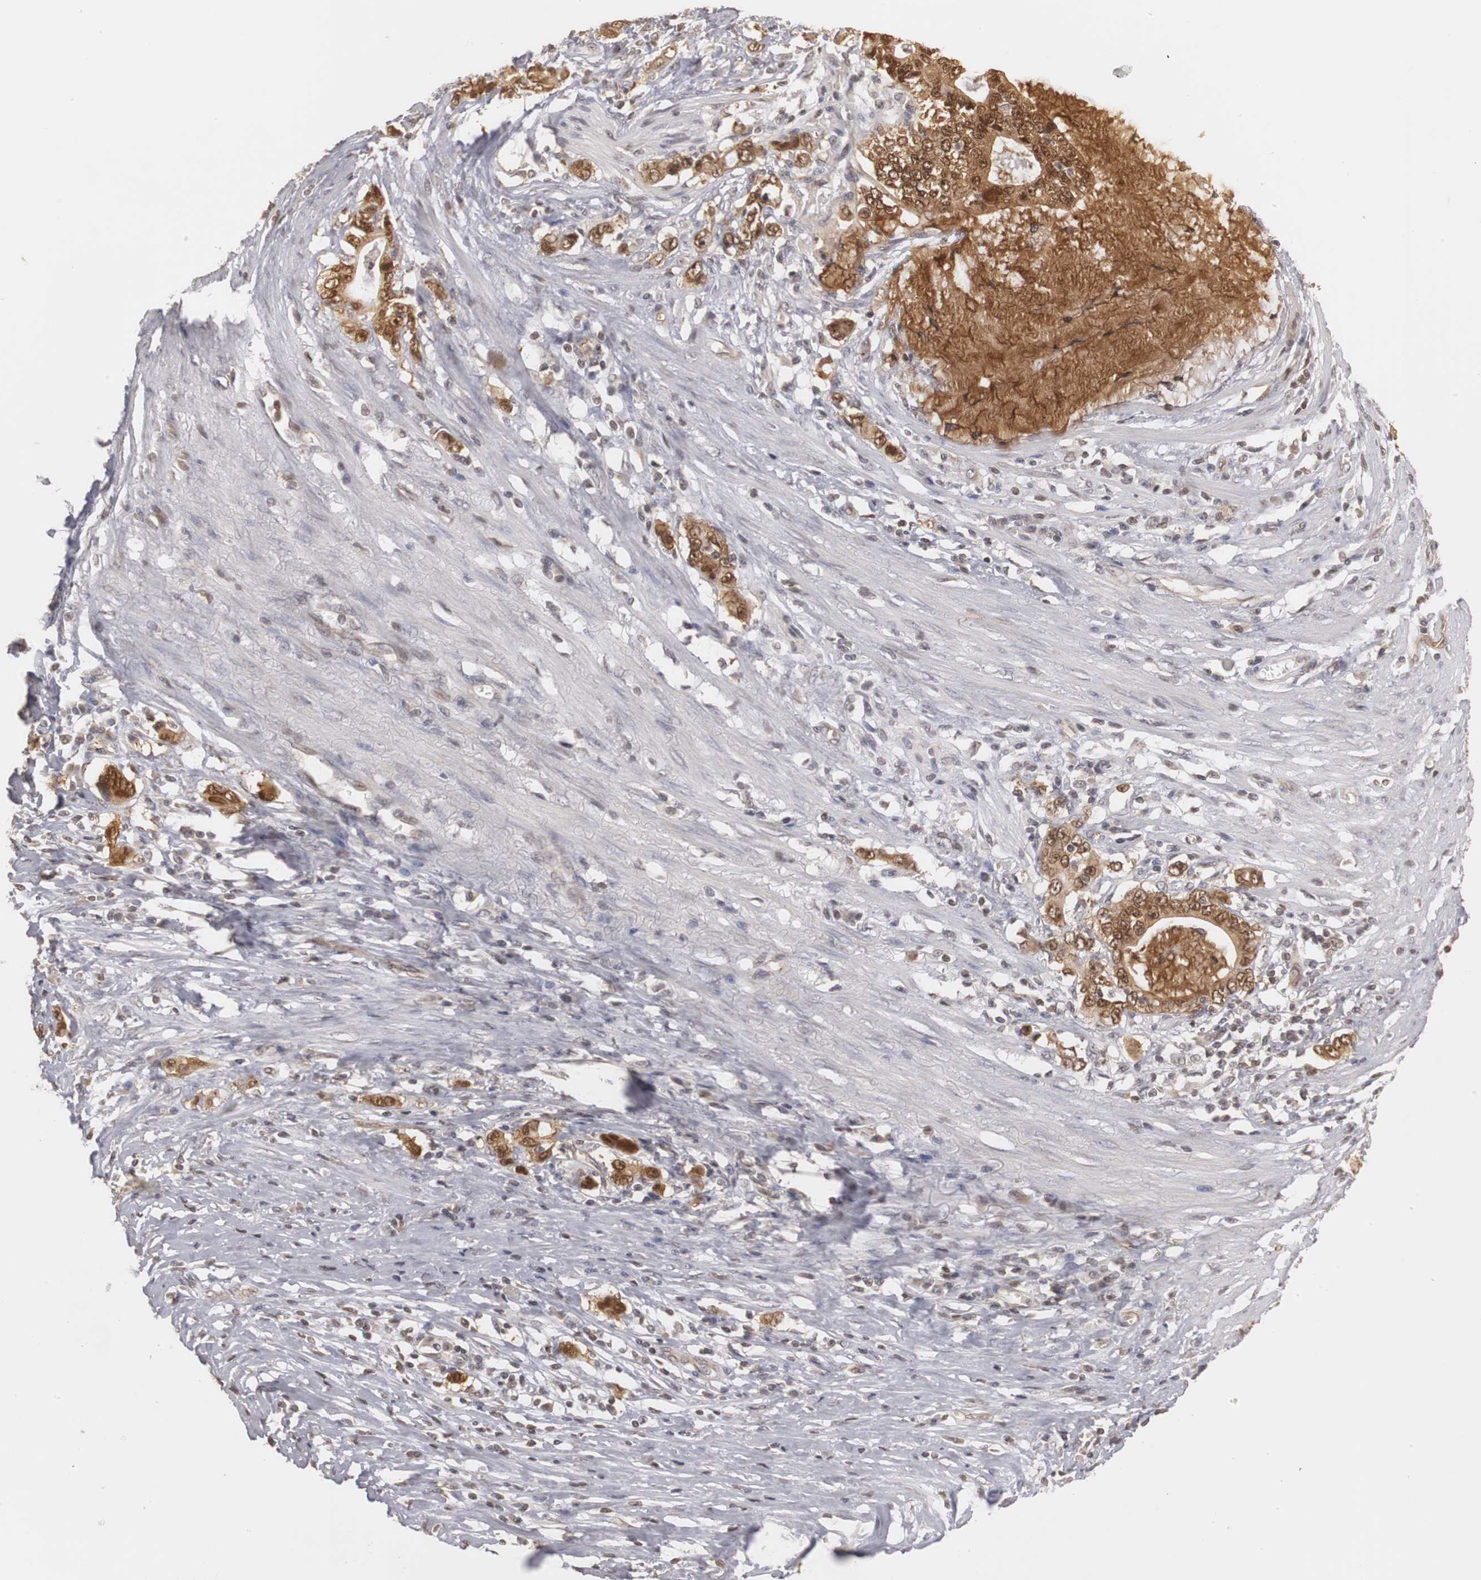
{"staining": {"intensity": "moderate", "quantity": ">75%", "location": "cytoplasmic/membranous,nuclear"}, "tissue": "stomach cancer", "cell_type": "Tumor cells", "image_type": "cancer", "snomed": [{"axis": "morphology", "description": "Adenocarcinoma, NOS"}, {"axis": "topography", "description": "Stomach, lower"}], "caption": "Brown immunohistochemical staining in human adenocarcinoma (stomach) reveals moderate cytoplasmic/membranous and nuclear positivity in approximately >75% of tumor cells.", "gene": "PLEKHA1", "patient": {"sex": "female", "age": 72}}